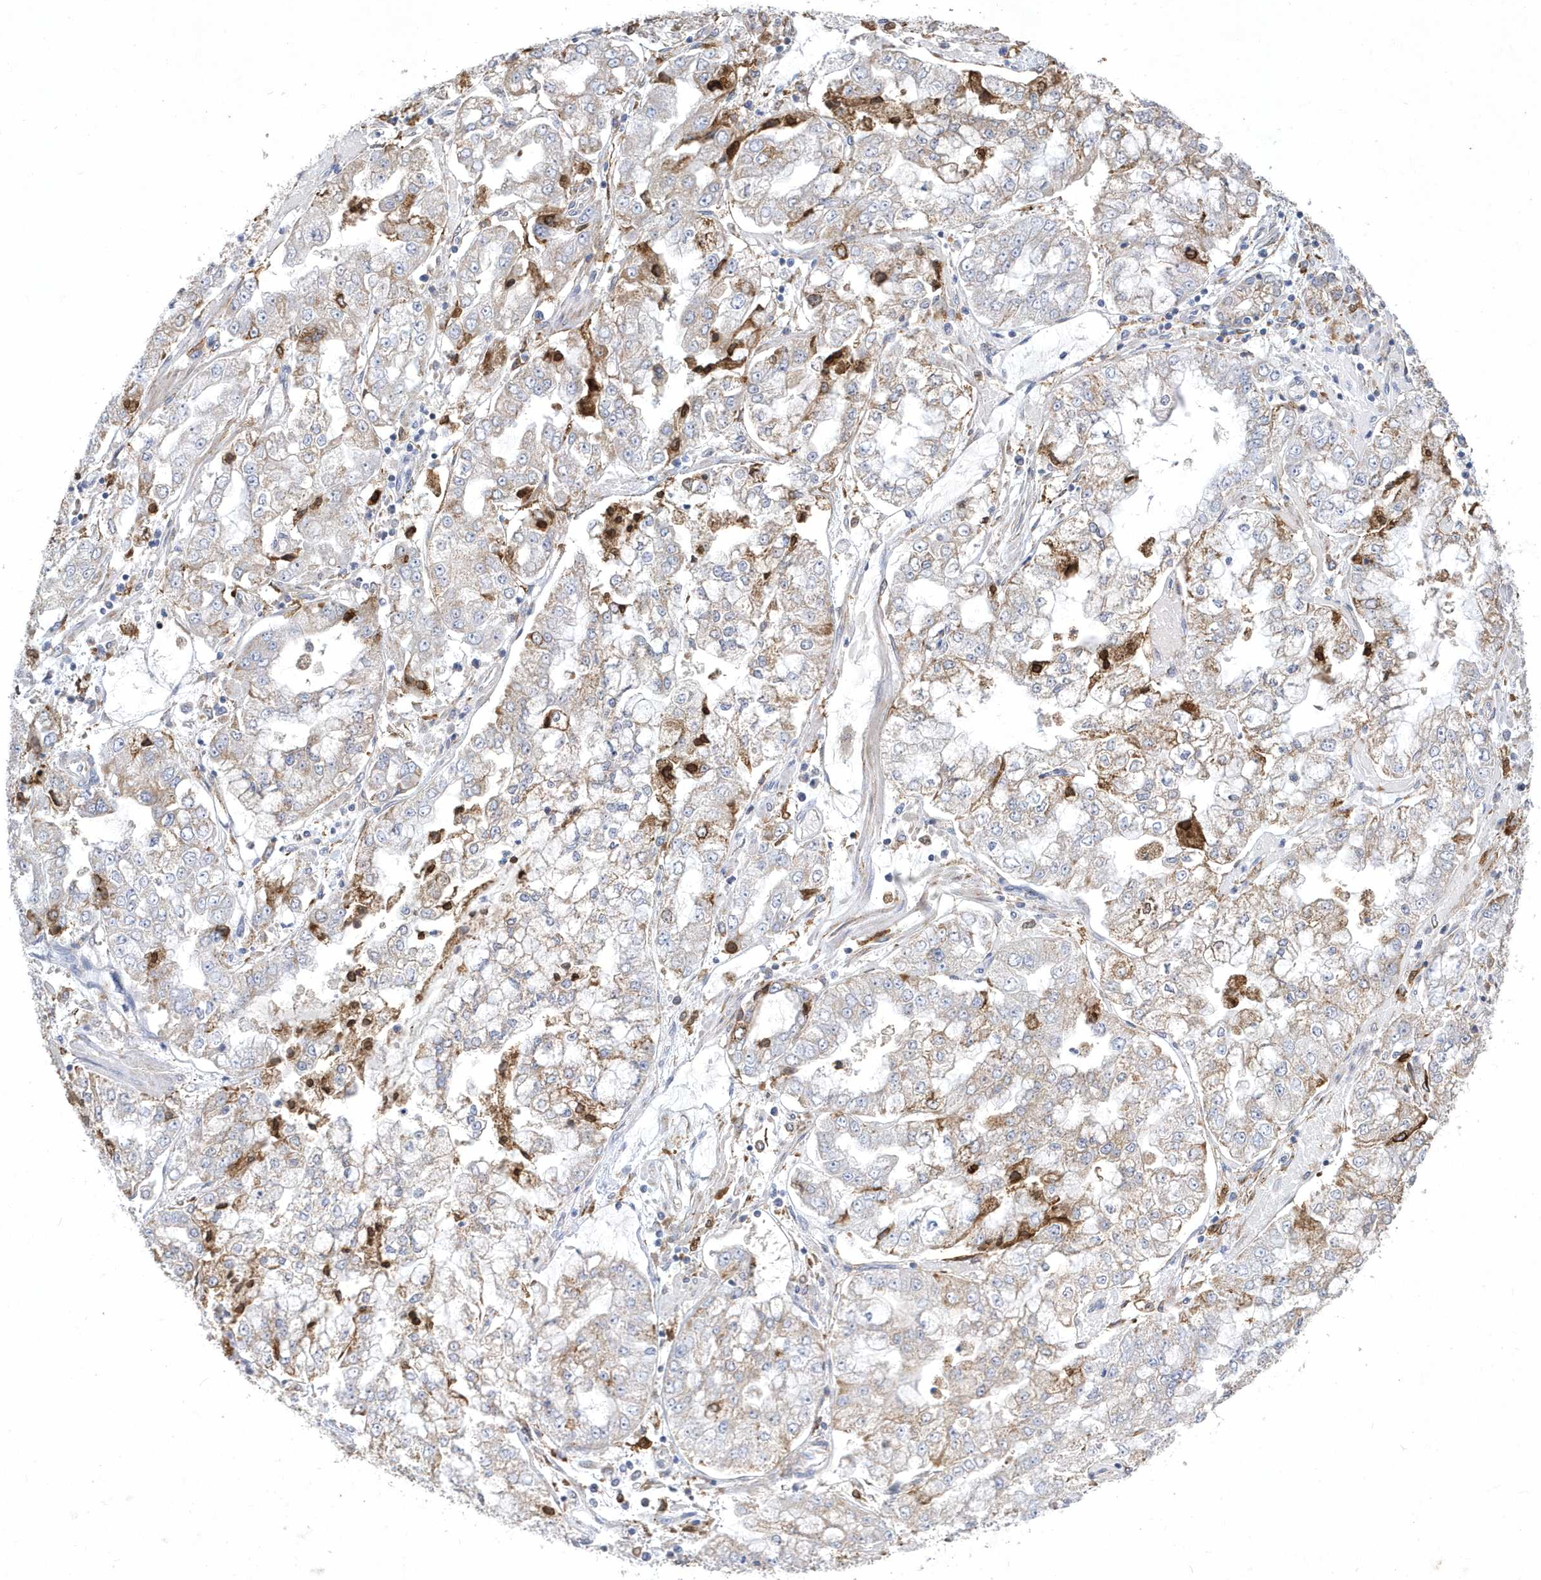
{"staining": {"intensity": "moderate", "quantity": "<25%", "location": "cytoplasmic/membranous"}, "tissue": "stomach cancer", "cell_type": "Tumor cells", "image_type": "cancer", "snomed": [{"axis": "morphology", "description": "Adenocarcinoma, NOS"}, {"axis": "topography", "description": "Stomach"}], "caption": "Adenocarcinoma (stomach) stained with immunohistochemistry (IHC) exhibits moderate cytoplasmic/membranous expression in approximately <25% of tumor cells. Nuclei are stained in blue.", "gene": "TSPEAR", "patient": {"sex": "male", "age": 76}}